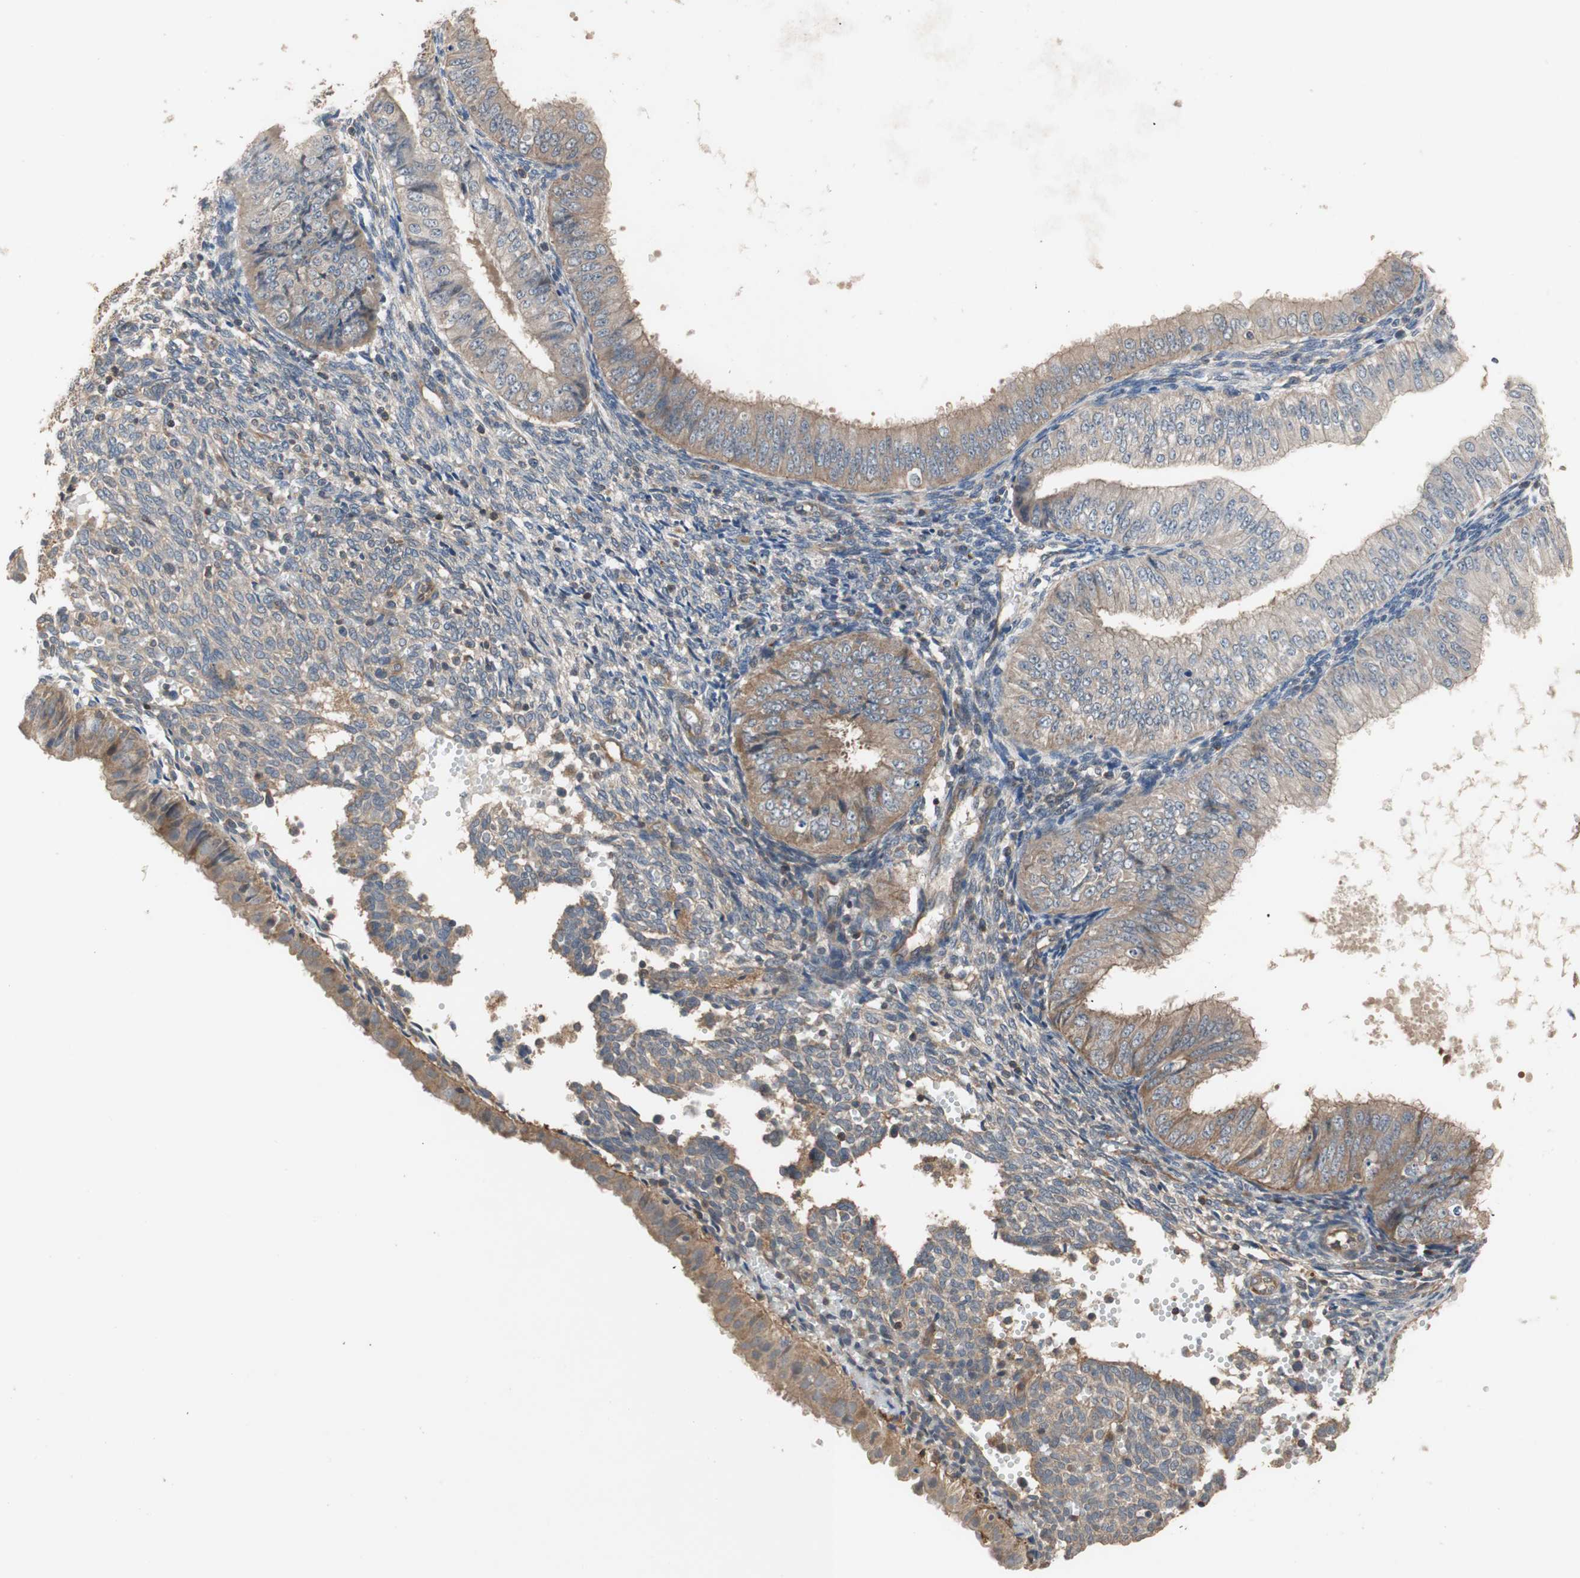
{"staining": {"intensity": "moderate", "quantity": ">75%", "location": "cytoplasmic/membranous"}, "tissue": "endometrial cancer", "cell_type": "Tumor cells", "image_type": "cancer", "snomed": [{"axis": "morphology", "description": "Normal tissue, NOS"}, {"axis": "morphology", "description": "Adenocarcinoma, NOS"}, {"axis": "topography", "description": "Endometrium"}], "caption": "The image exhibits a brown stain indicating the presence of a protein in the cytoplasmic/membranous of tumor cells in adenocarcinoma (endometrial).", "gene": "MAP4K2", "patient": {"sex": "female", "age": 53}}